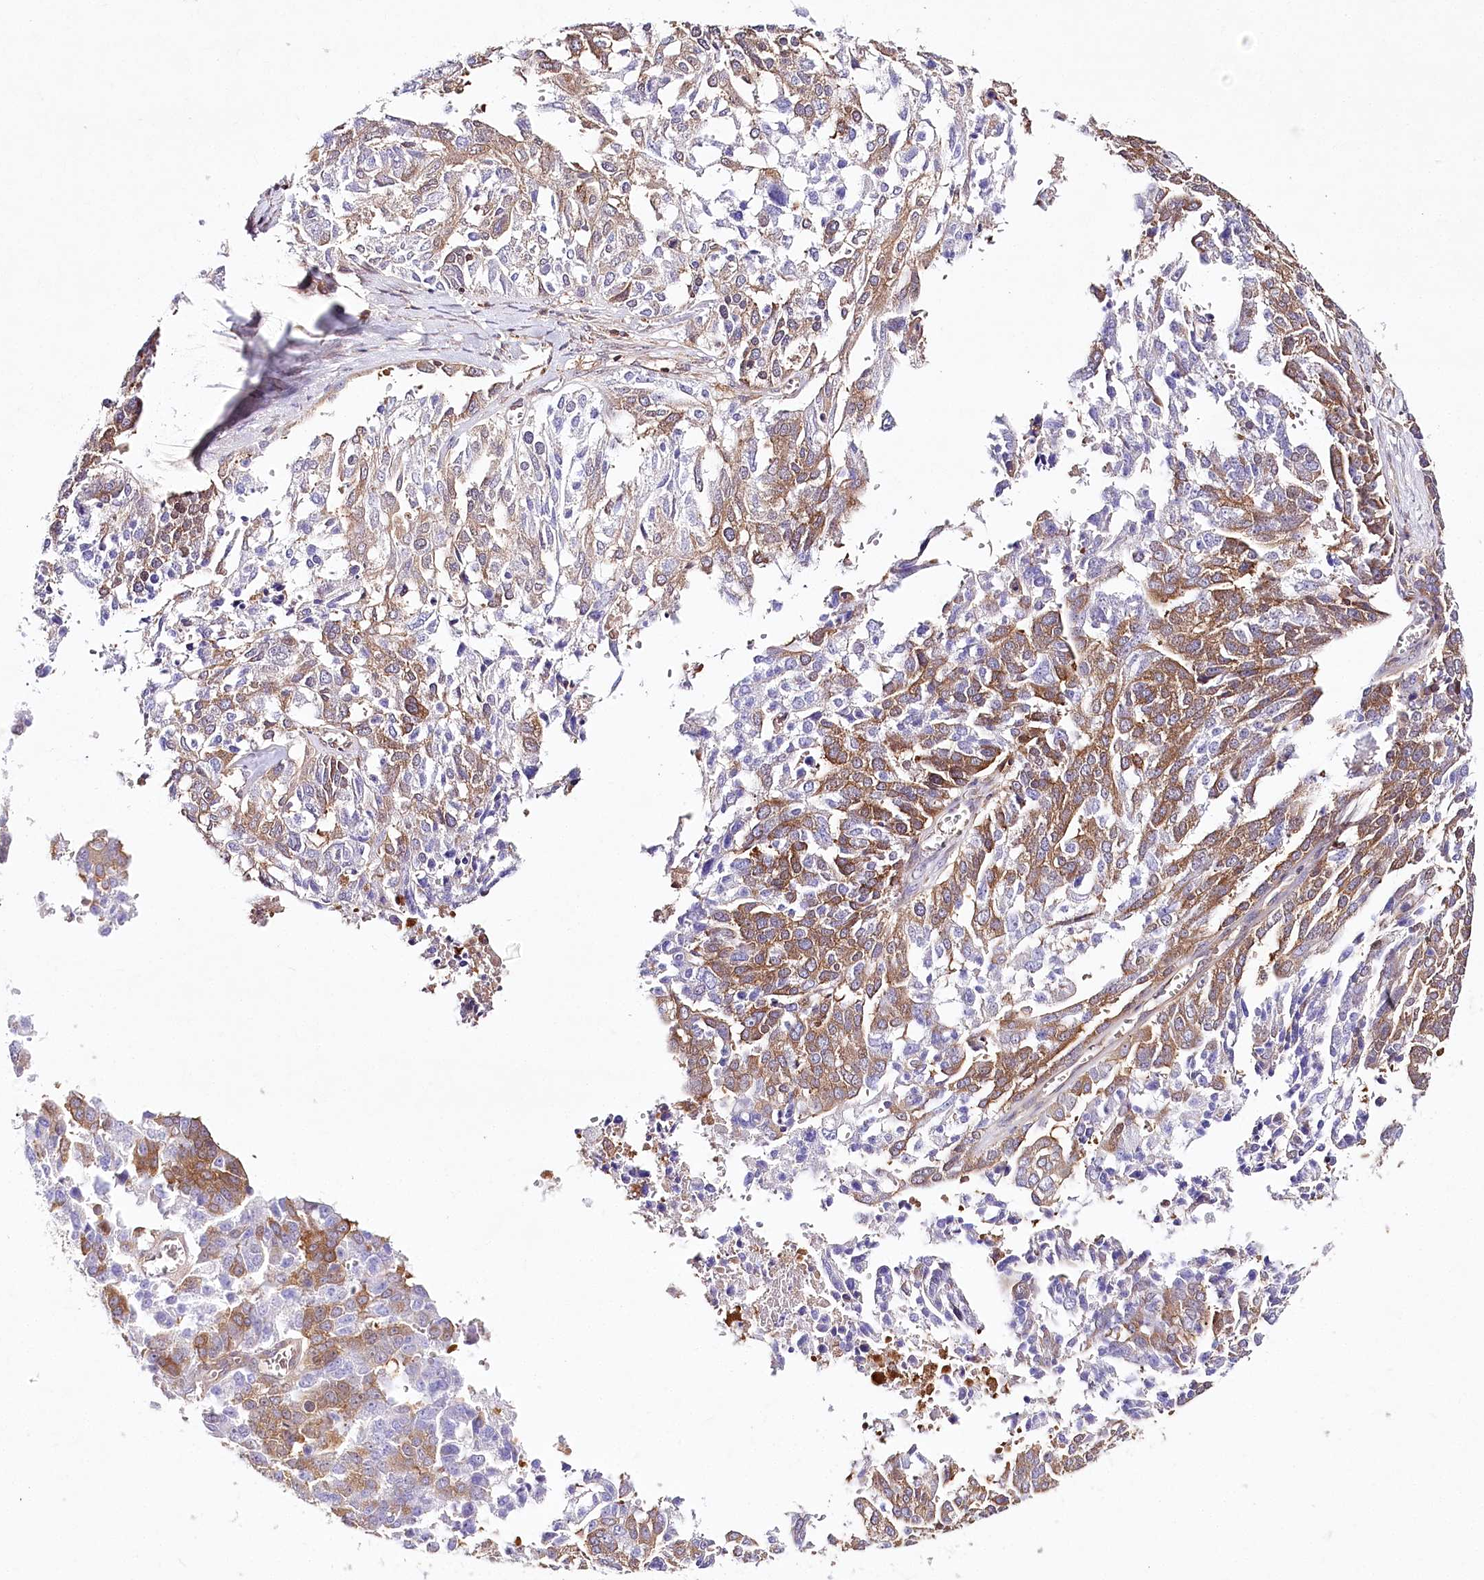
{"staining": {"intensity": "moderate", "quantity": "25%-75%", "location": "cytoplasmic/membranous"}, "tissue": "ovarian cancer", "cell_type": "Tumor cells", "image_type": "cancer", "snomed": [{"axis": "morphology", "description": "Cystadenocarcinoma, serous, NOS"}, {"axis": "topography", "description": "Ovary"}], "caption": "Immunohistochemistry (IHC) of ovarian serous cystadenocarcinoma exhibits medium levels of moderate cytoplasmic/membranous positivity in about 25%-75% of tumor cells. The staining was performed using DAB to visualize the protein expression in brown, while the nuclei were stained in blue with hematoxylin (Magnification: 20x).", "gene": "ABRAXAS2", "patient": {"sex": "female", "age": 44}}